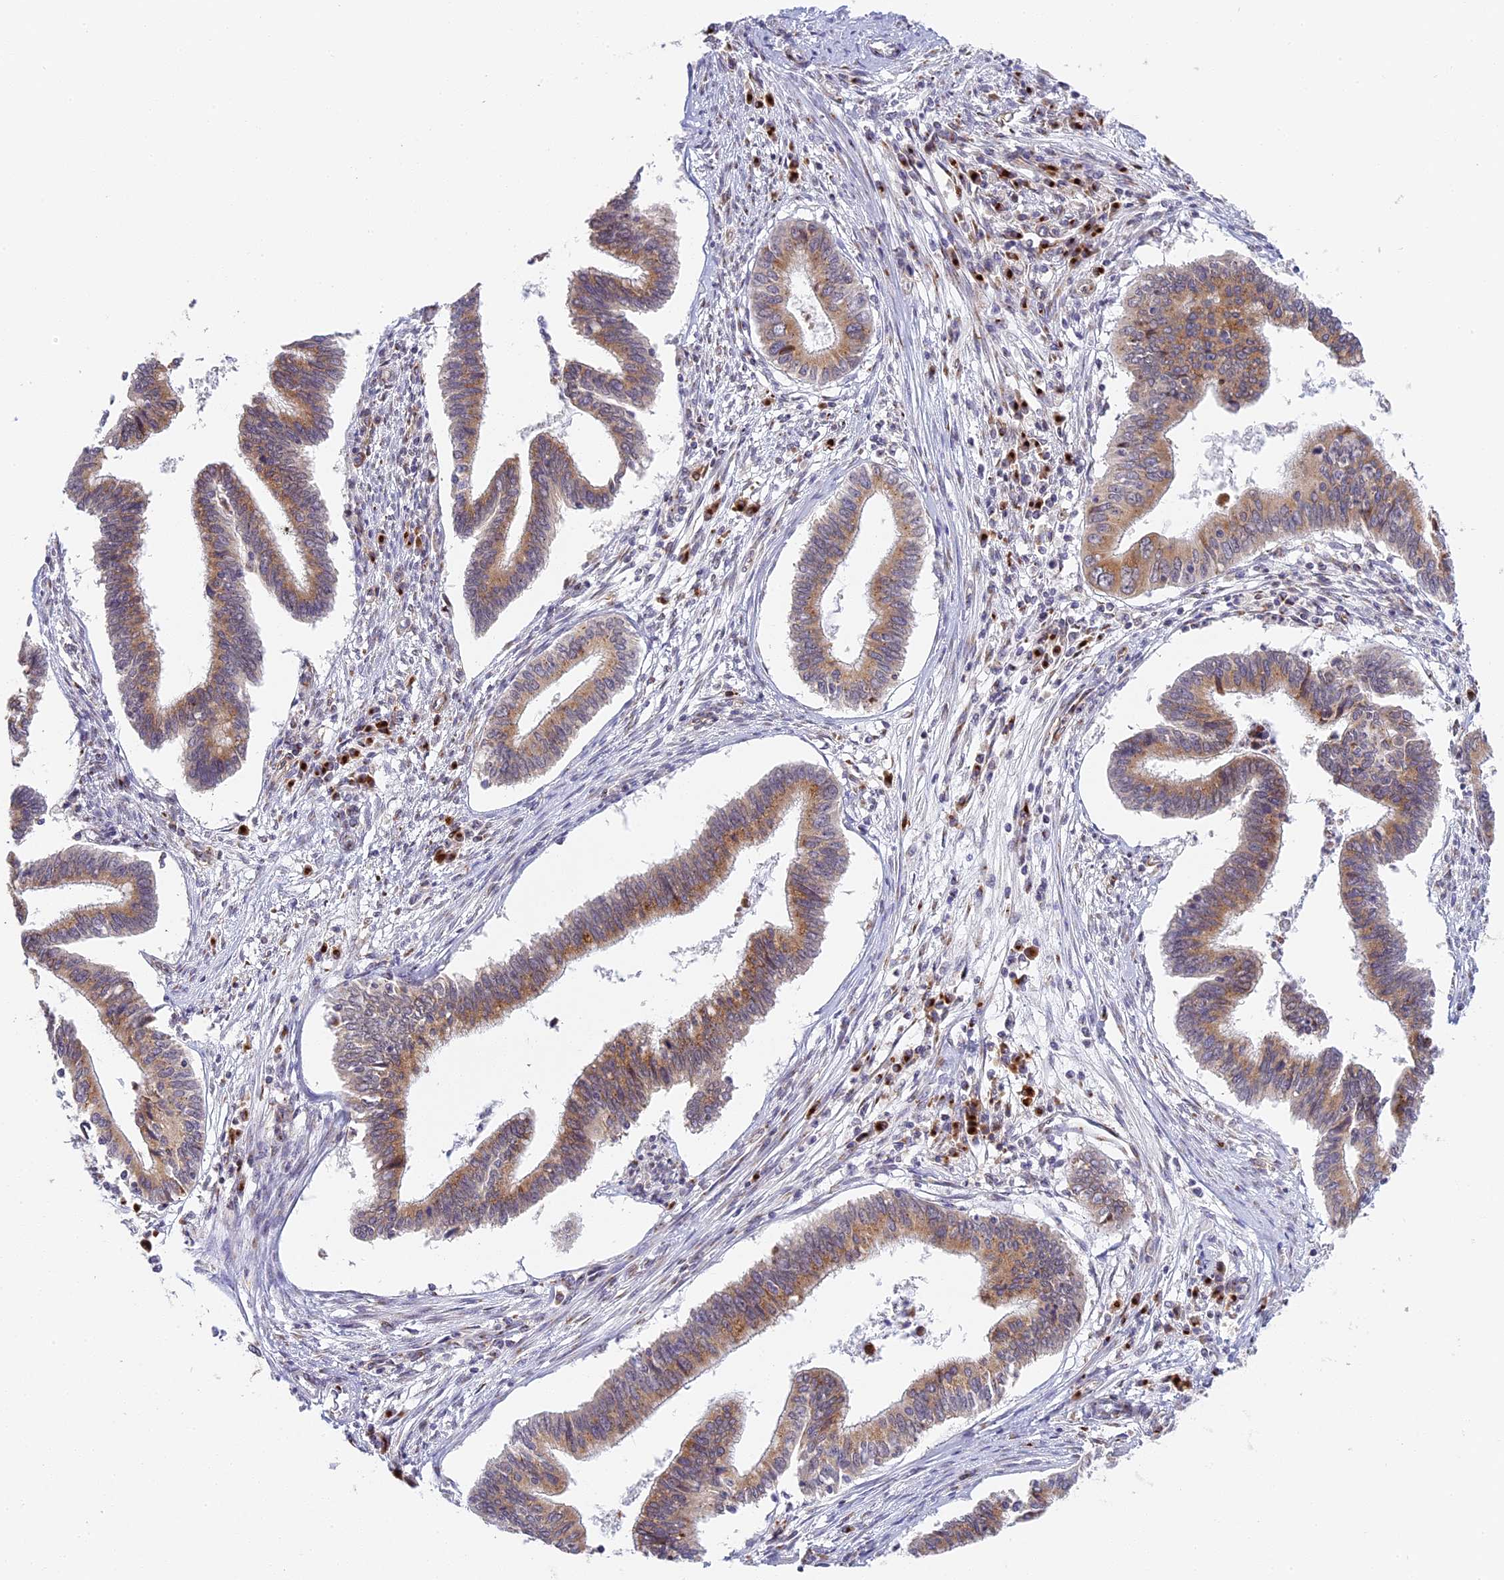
{"staining": {"intensity": "moderate", "quantity": ">75%", "location": "cytoplasmic/membranous"}, "tissue": "cervical cancer", "cell_type": "Tumor cells", "image_type": "cancer", "snomed": [{"axis": "morphology", "description": "Adenocarcinoma, NOS"}, {"axis": "topography", "description": "Cervix"}], "caption": "Protein analysis of cervical adenocarcinoma tissue displays moderate cytoplasmic/membranous expression in about >75% of tumor cells.", "gene": "HEATR5B", "patient": {"sex": "female", "age": 36}}